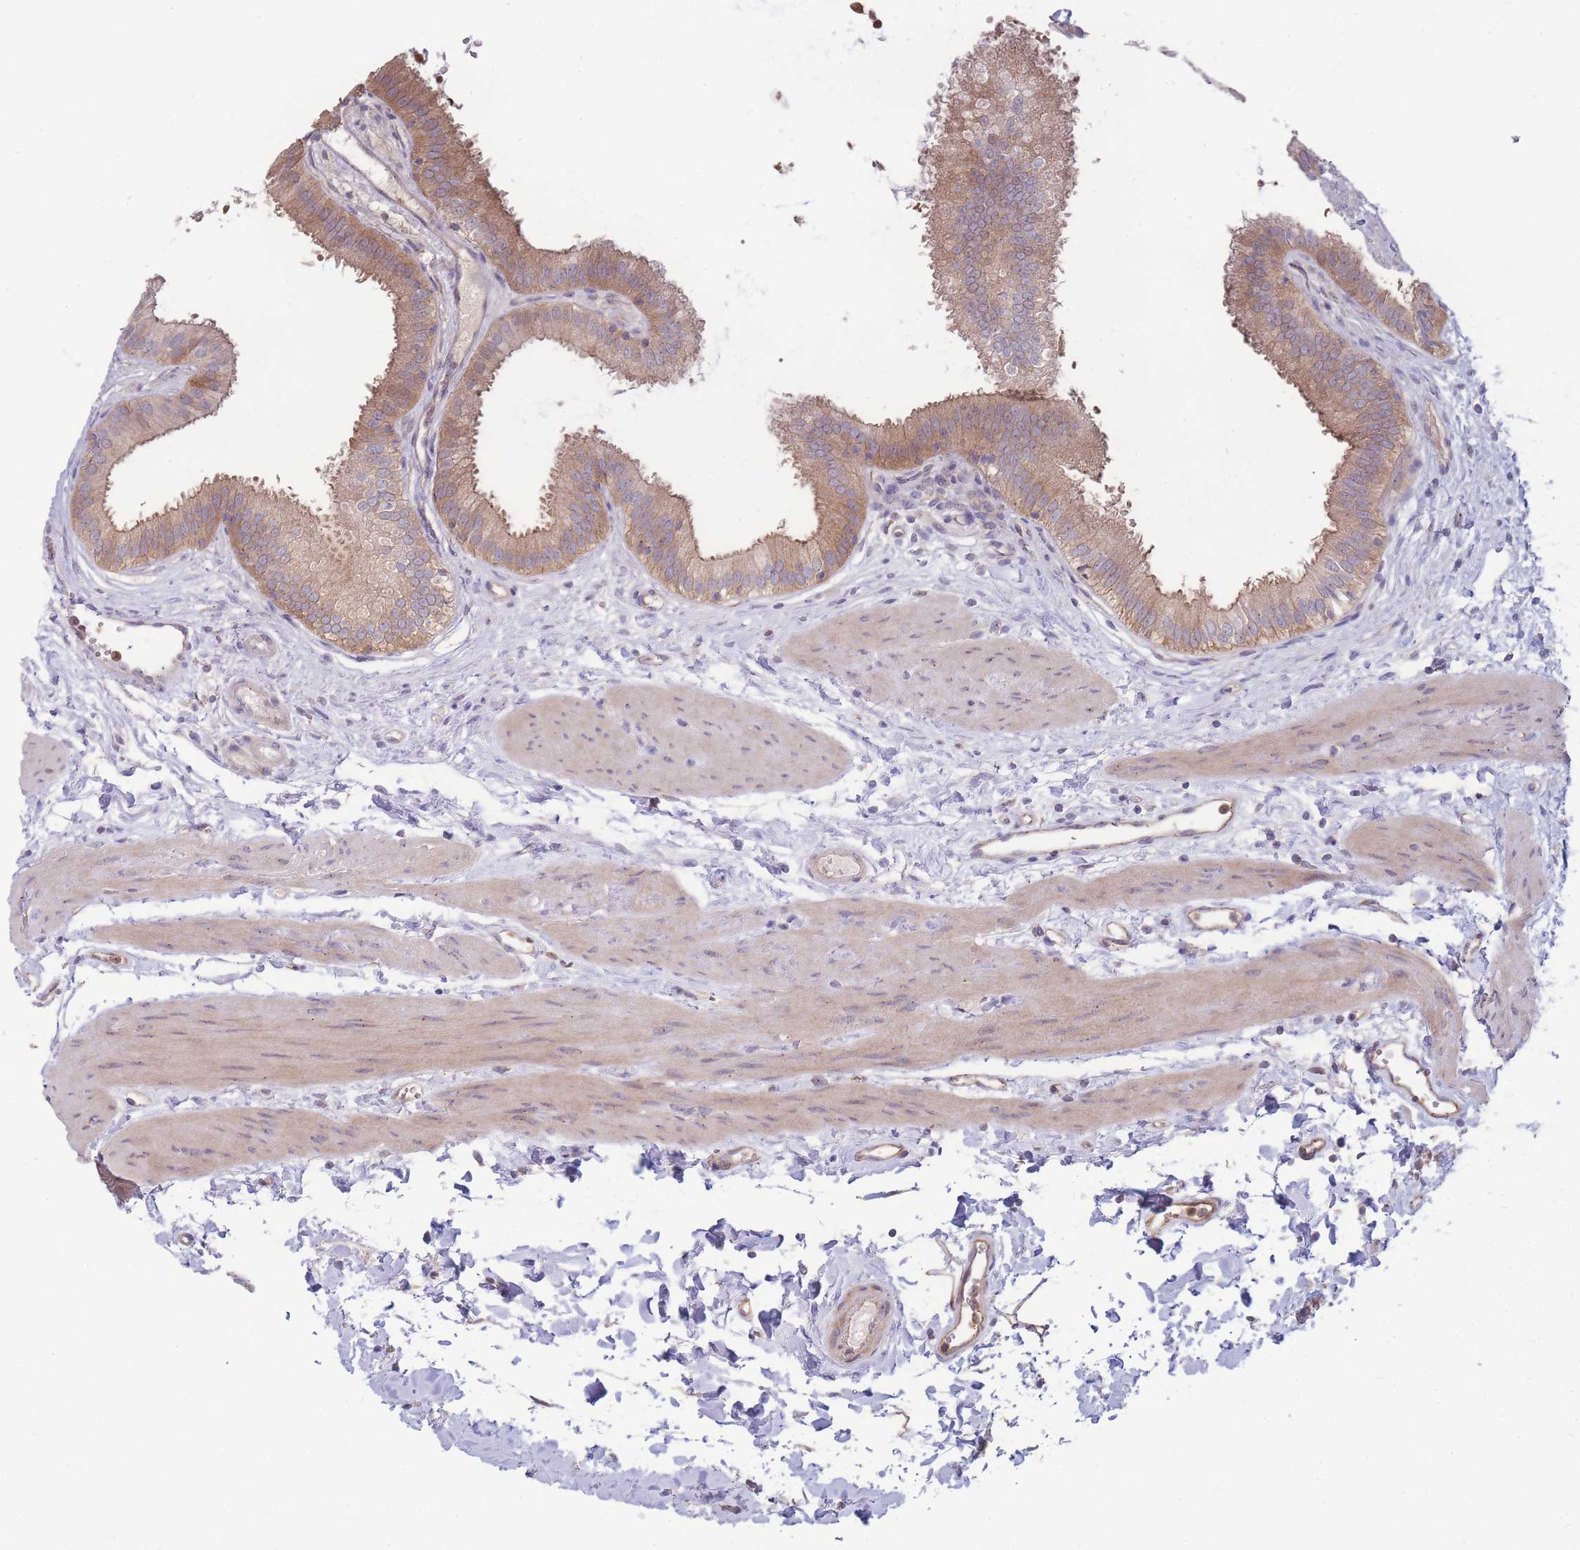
{"staining": {"intensity": "moderate", "quantity": ">75%", "location": "cytoplasmic/membranous"}, "tissue": "gallbladder", "cell_type": "Glandular cells", "image_type": "normal", "snomed": [{"axis": "morphology", "description": "Normal tissue, NOS"}, {"axis": "topography", "description": "Gallbladder"}], "caption": "Glandular cells exhibit moderate cytoplasmic/membranous staining in about >75% of cells in normal gallbladder.", "gene": "STEAP3", "patient": {"sex": "female", "age": 54}}